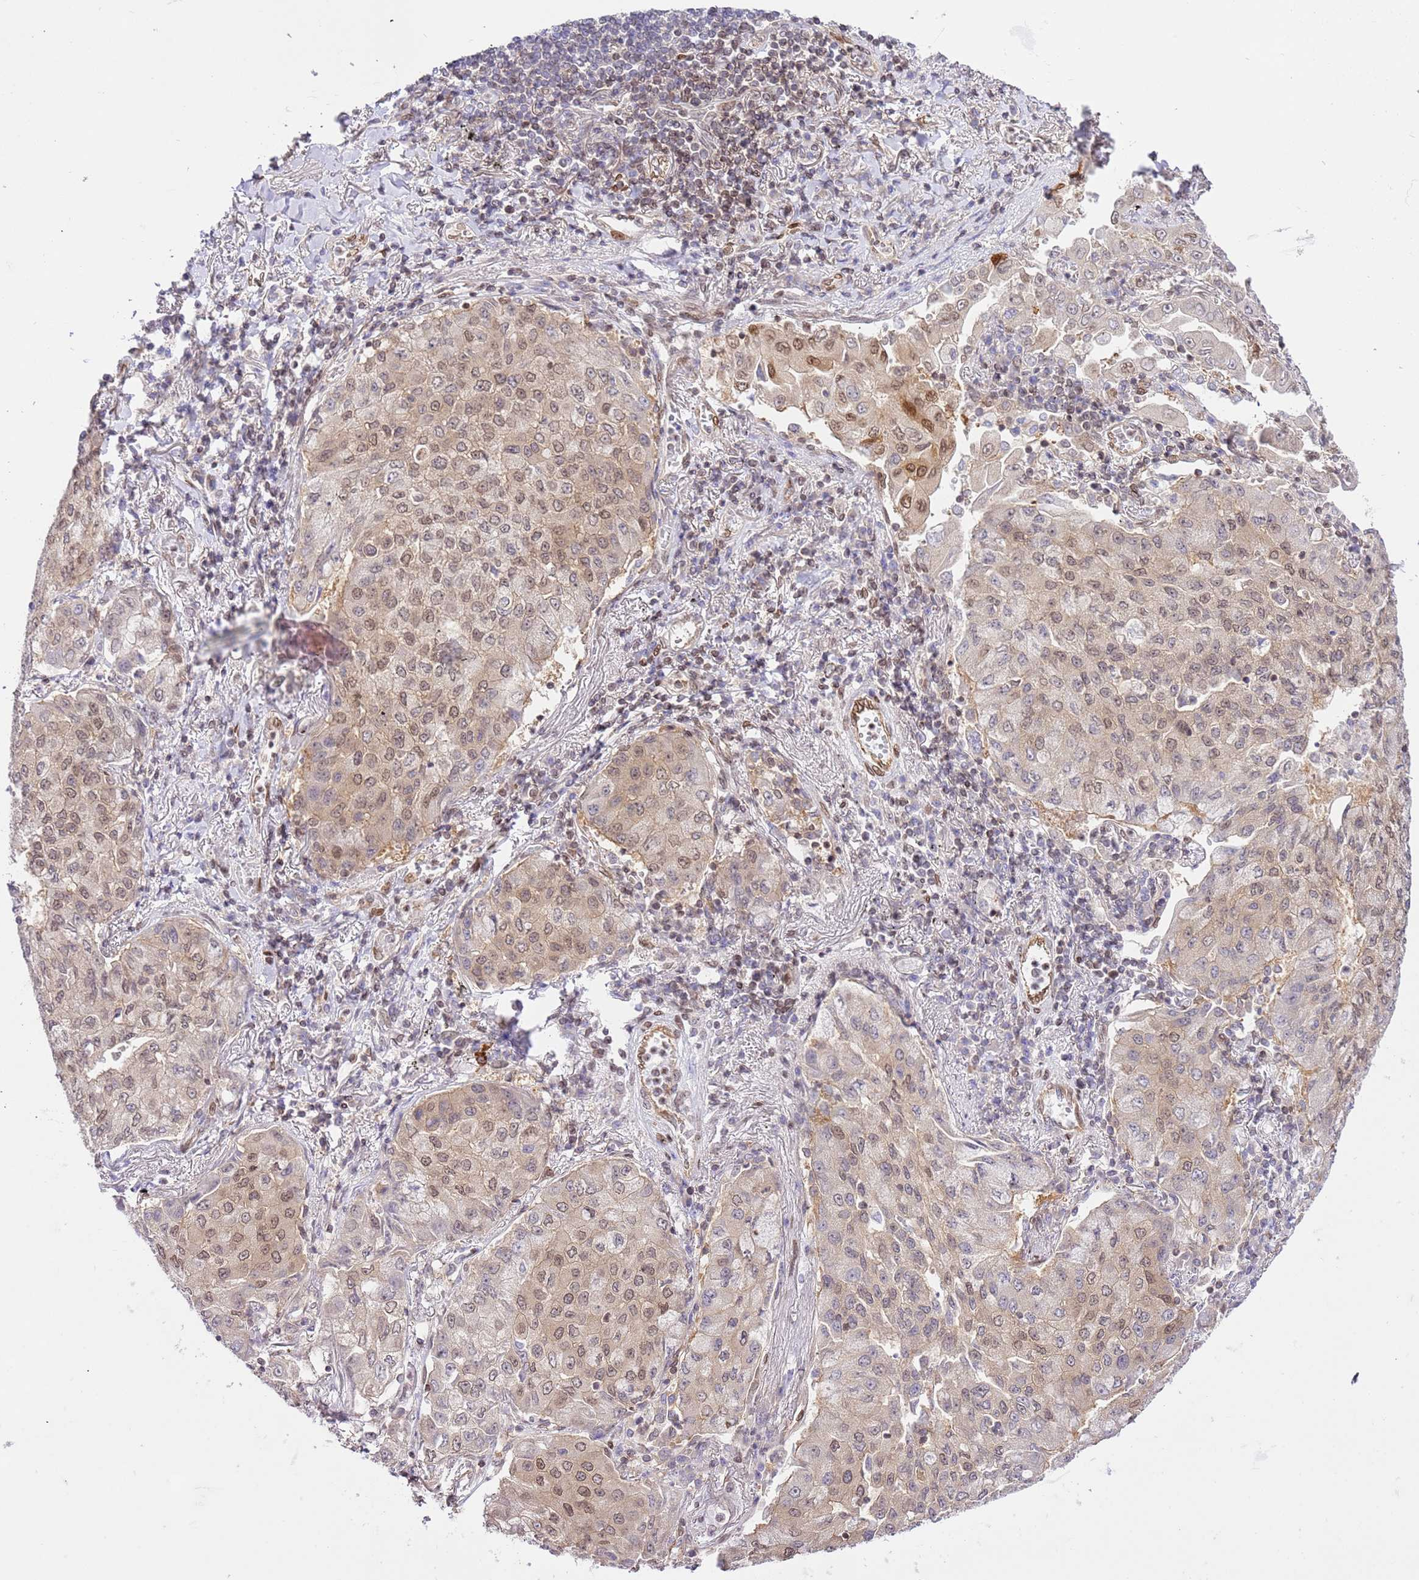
{"staining": {"intensity": "moderate", "quantity": "25%-75%", "location": "cytoplasmic/membranous,nuclear"}, "tissue": "lung cancer", "cell_type": "Tumor cells", "image_type": "cancer", "snomed": [{"axis": "morphology", "description": "Squamous cell carcinoma, NOS"}, {"axis": "topography", "description": "Lung"}], "caption": "Moderate cytoplasmic/membranous and nuclear staining for a protein is appreciated in approximately 25%-75% of tumor cells of lung squamous cell carcinoma using immunohistochemistry (IHC).", "gene": "TRIM37", "patient": {"sex": "male", "age": 74}}